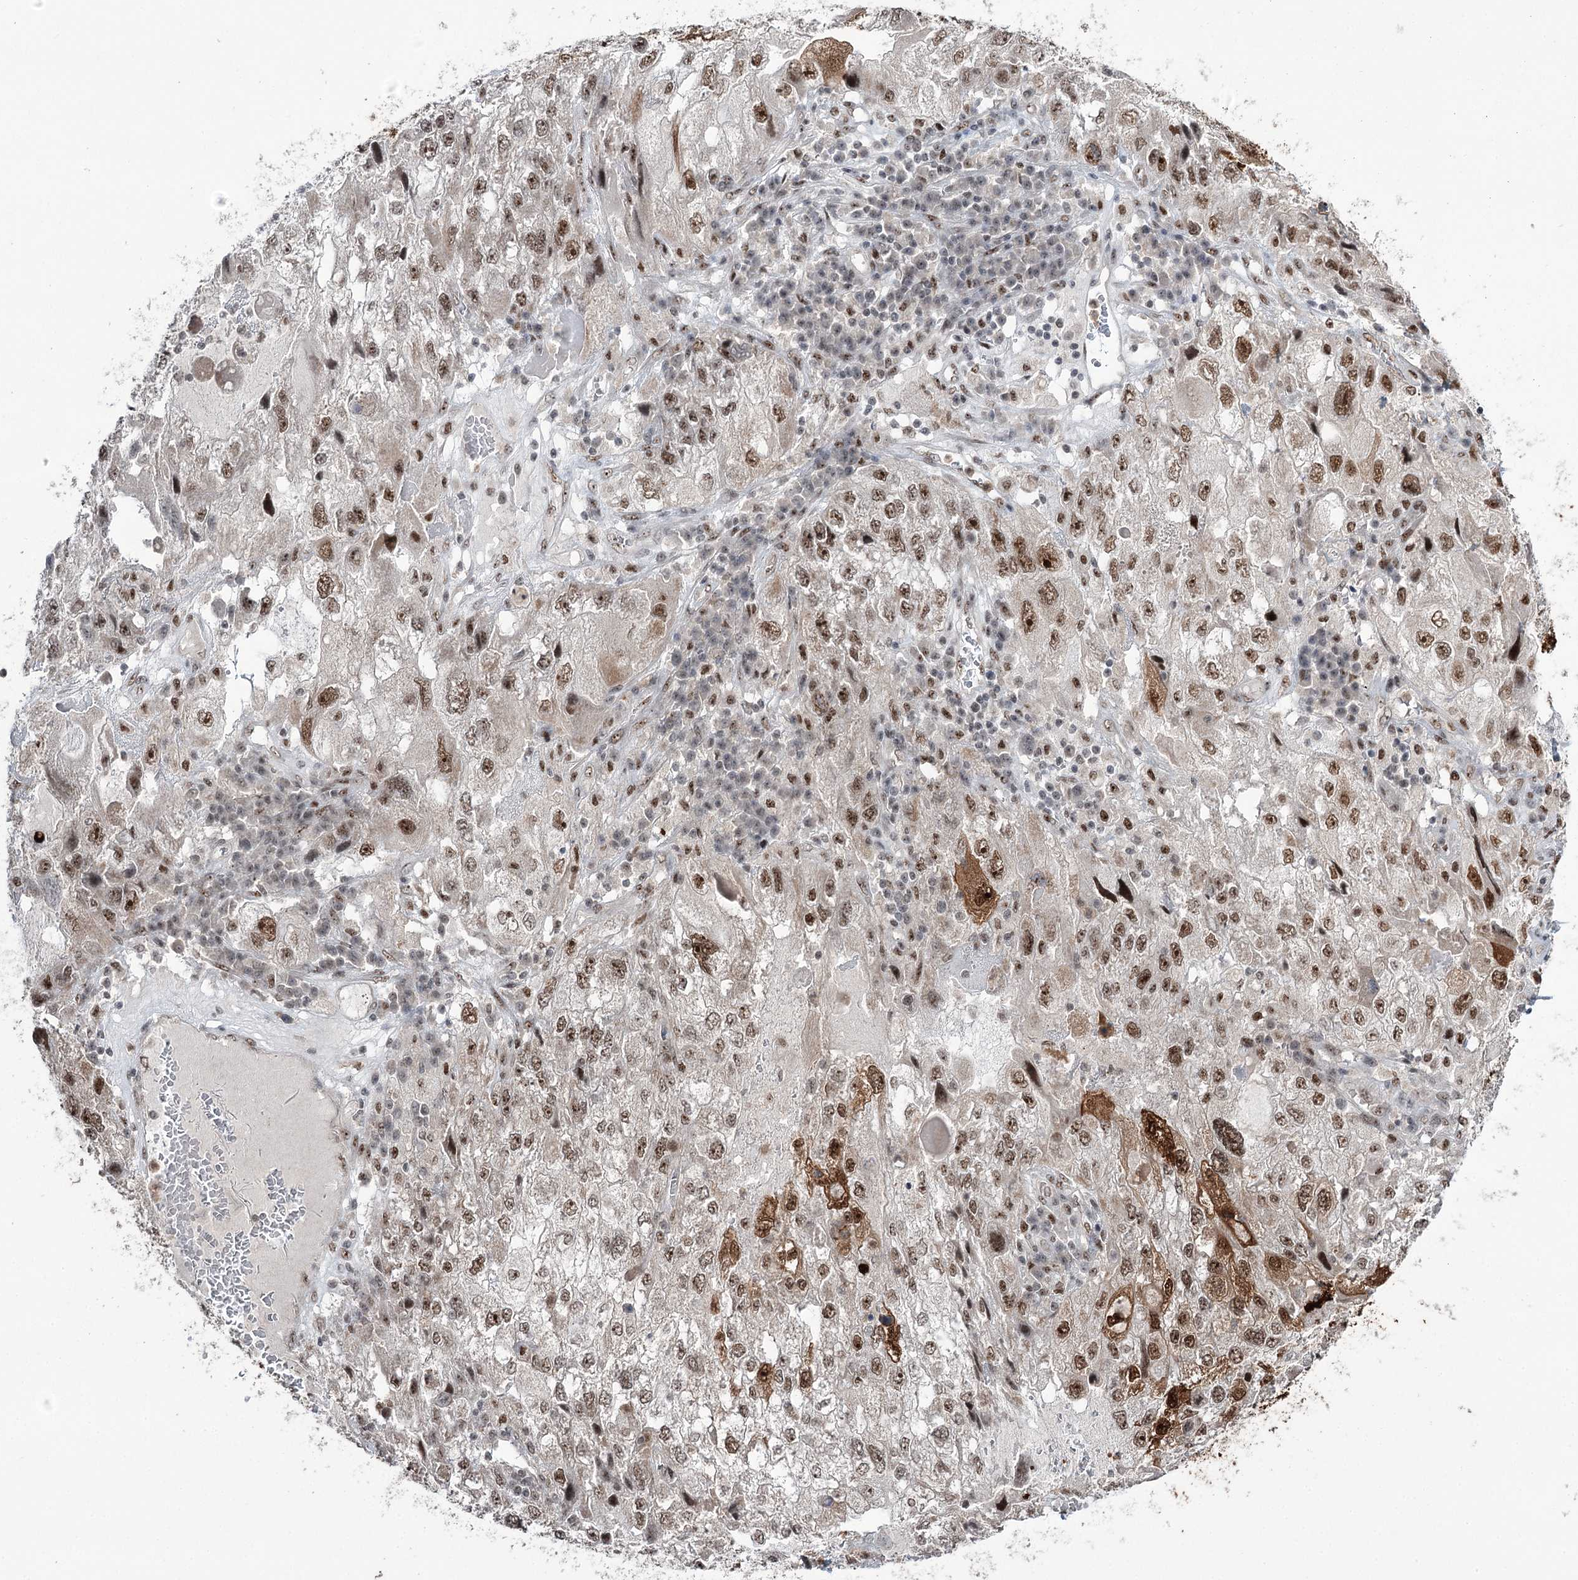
{"staining": {"intensity": "moderate", "quantity": ">75%", "location": "nuclear"}, "tissue": "endometrial cancer", "cell_type": "Tumor cells", "image_type": "cancer", "snomed": [{"axis": "morphology", "description": "Adenocarcinoma, NOS"}, {"axis": "topography", "description": "Endometrium"}], "caption": "Moderate nuclear expression for a protein is appreciated in approximately >75% of tumor cells of adenocarcinoma (endometrial) using immunohistochemistry (IHC).", "gene": "ERCC3", "patient": {"sex": "female", "age": 49}}